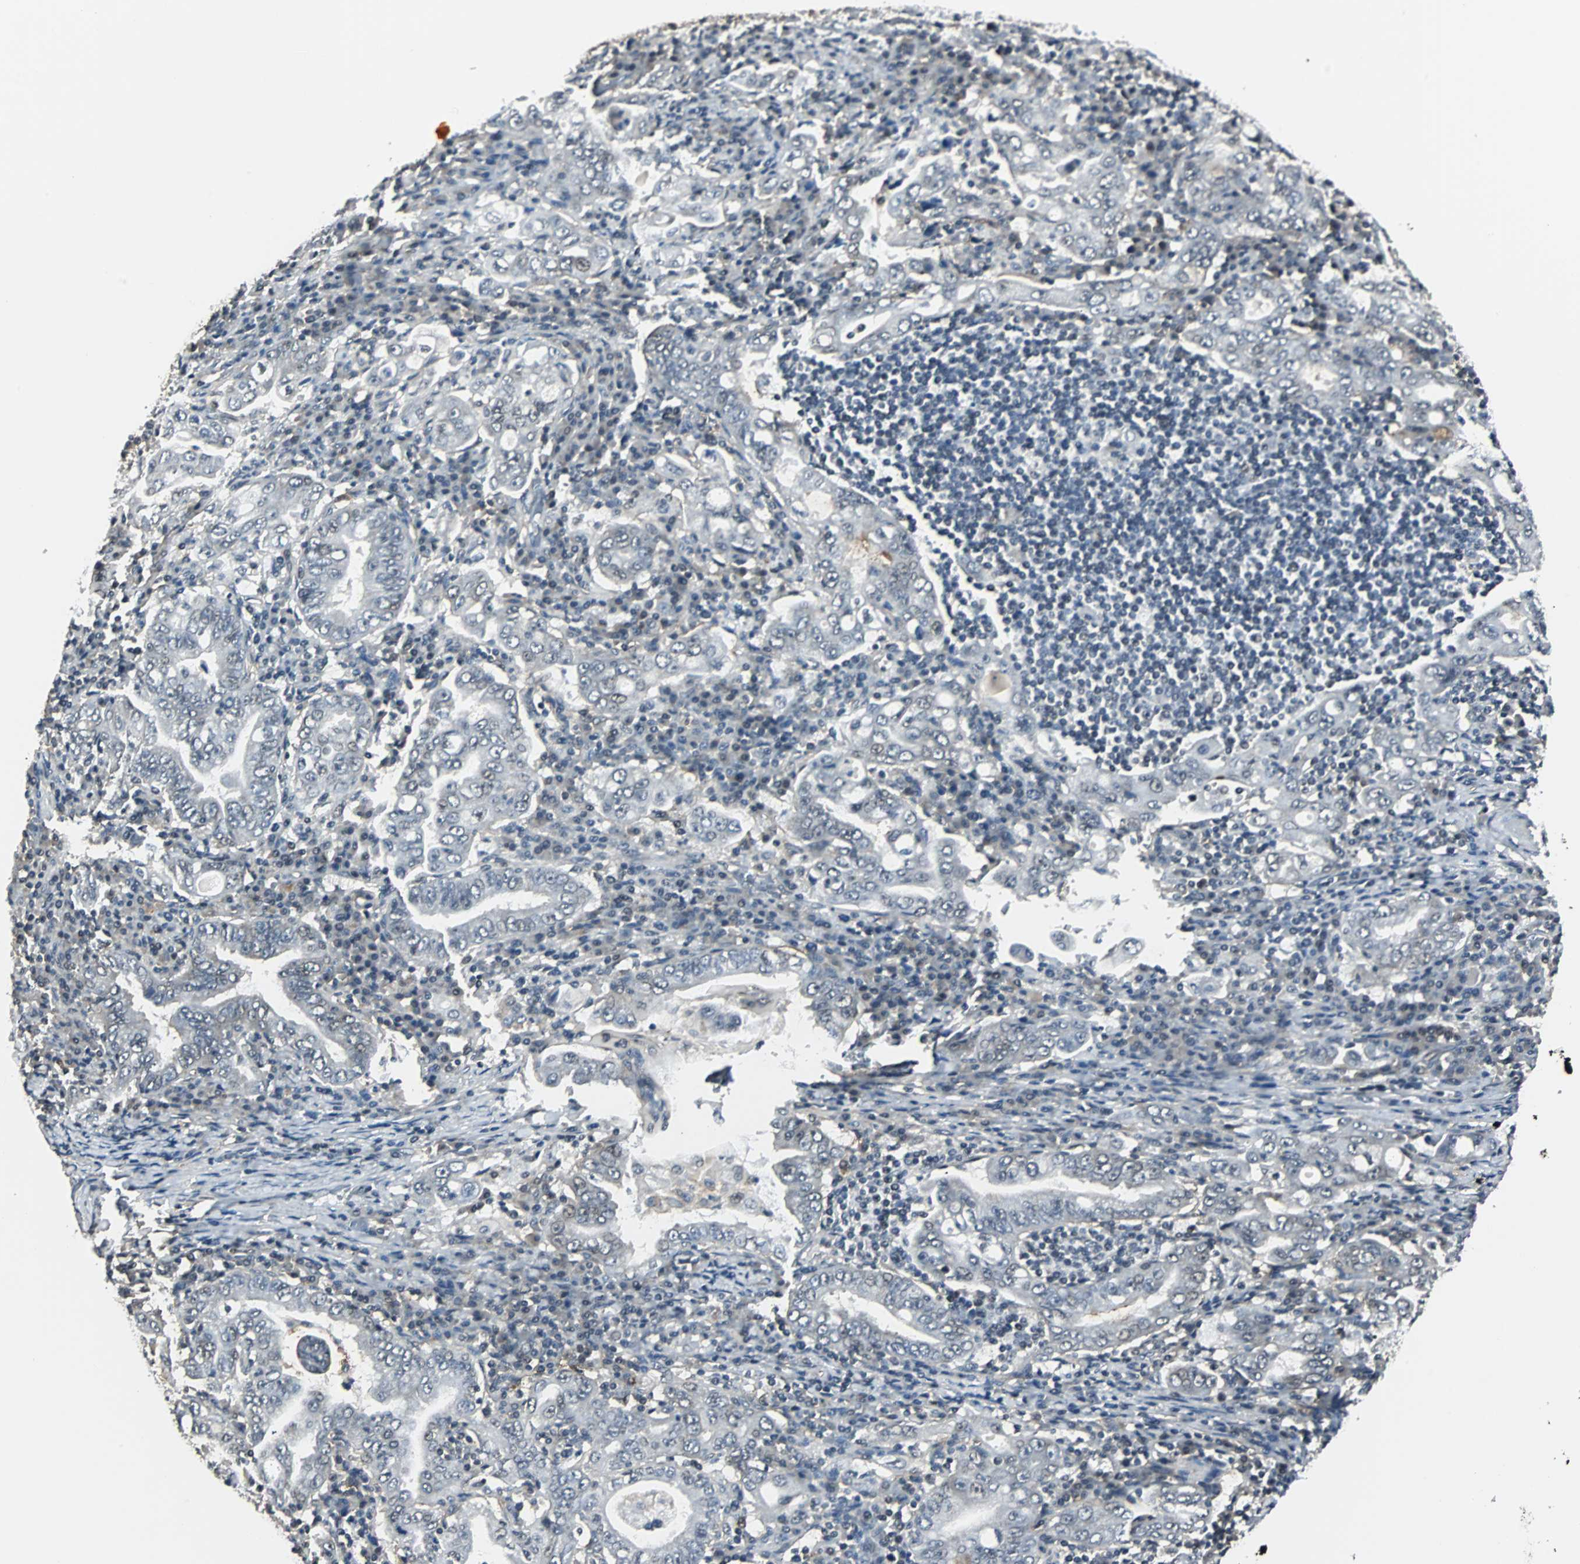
{"staining": {"intensity": "negative", "quantity": "none", "location": "none"}, "tissue": "stomach cancer", "cell_type": "Tumor cells", "image_type": "cancer", "snomed": [{"axis": "morphology", "description": "Normal tissue, NOS"}, {"axis": "morphology", "description": "Adenocarcinoma, NOS"}, {"axis": "topography", "description": "Esophagus"}, {"axis": "topography", "description": "Stomach, upper"}, {"axis": "topography", "description": "Peripheral nerve tissue"}], "caption": "Adenocarcinoma (stomach) was stained to show a protein in brown. There is no significant expression in tumor cells. The staining is performed using DAB (3,3'-diaminobenzidine) brown chromogen with nuclei counter-stained in using hematoxylin.", "gene": "MKX", "patient": {"sex": "male", "age": 62}}